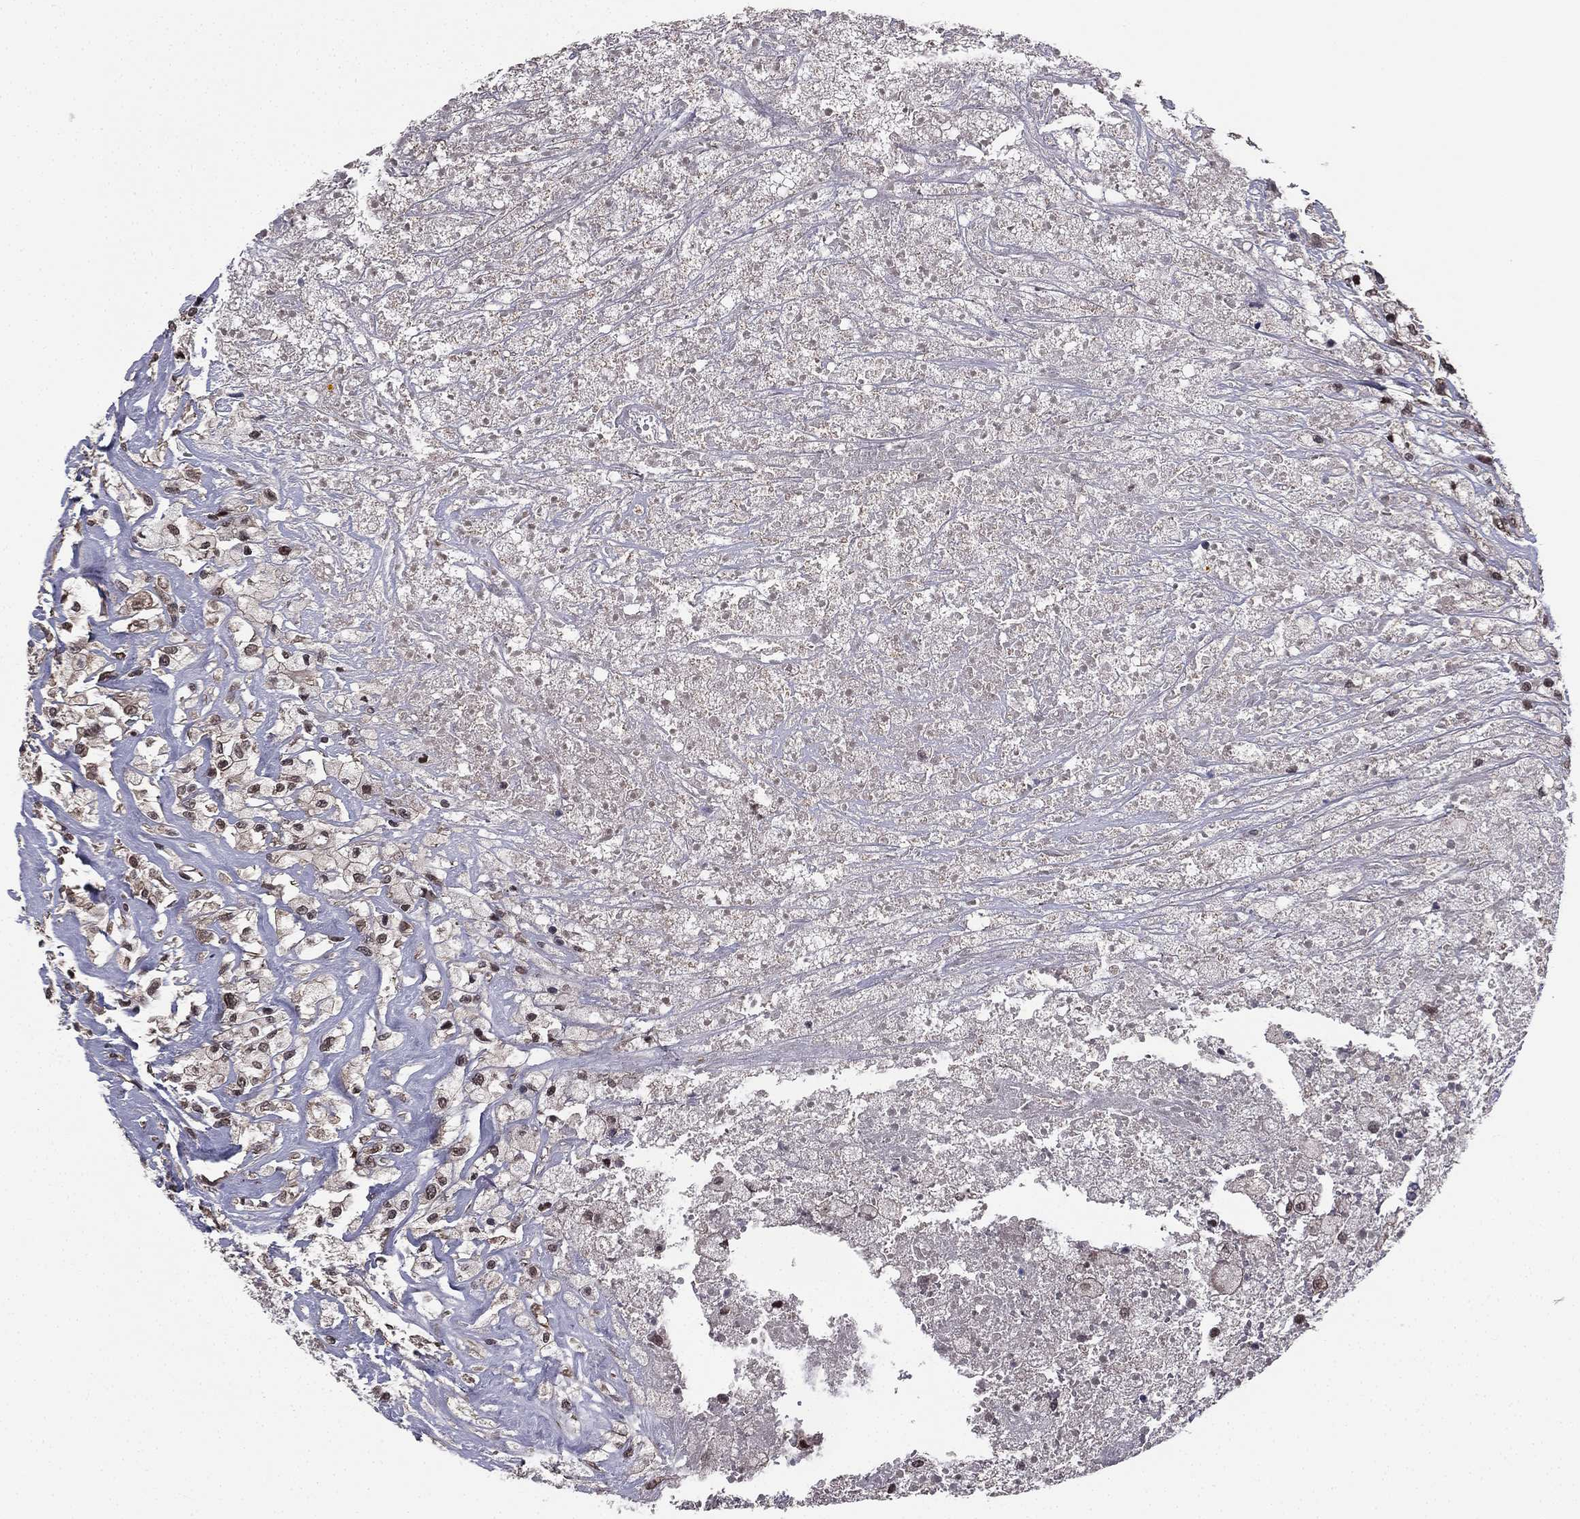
{"staining": {"intensity": "weak", "quantity": "<25%", "location": "nuclear"}, "tissue": "testis cancer", "cell_type": "Tumor cells", "image_type": "cancer", "snomed": [{"axis": "morphology", "description": "Necrosis, NOS"}, {"axis": "morphology", "description": "Carcinoma, Embryonal, NOS"}, {"axis": "topography", "description": "Testis"}], "caption": "A high-resolution histopathology image shows immunohistochemistry staining of testis embryonal carcinoma, which shows no significant expression in tumor cells.", "gene": "RARB", "patient": {"sex": "male", "age": 19}}